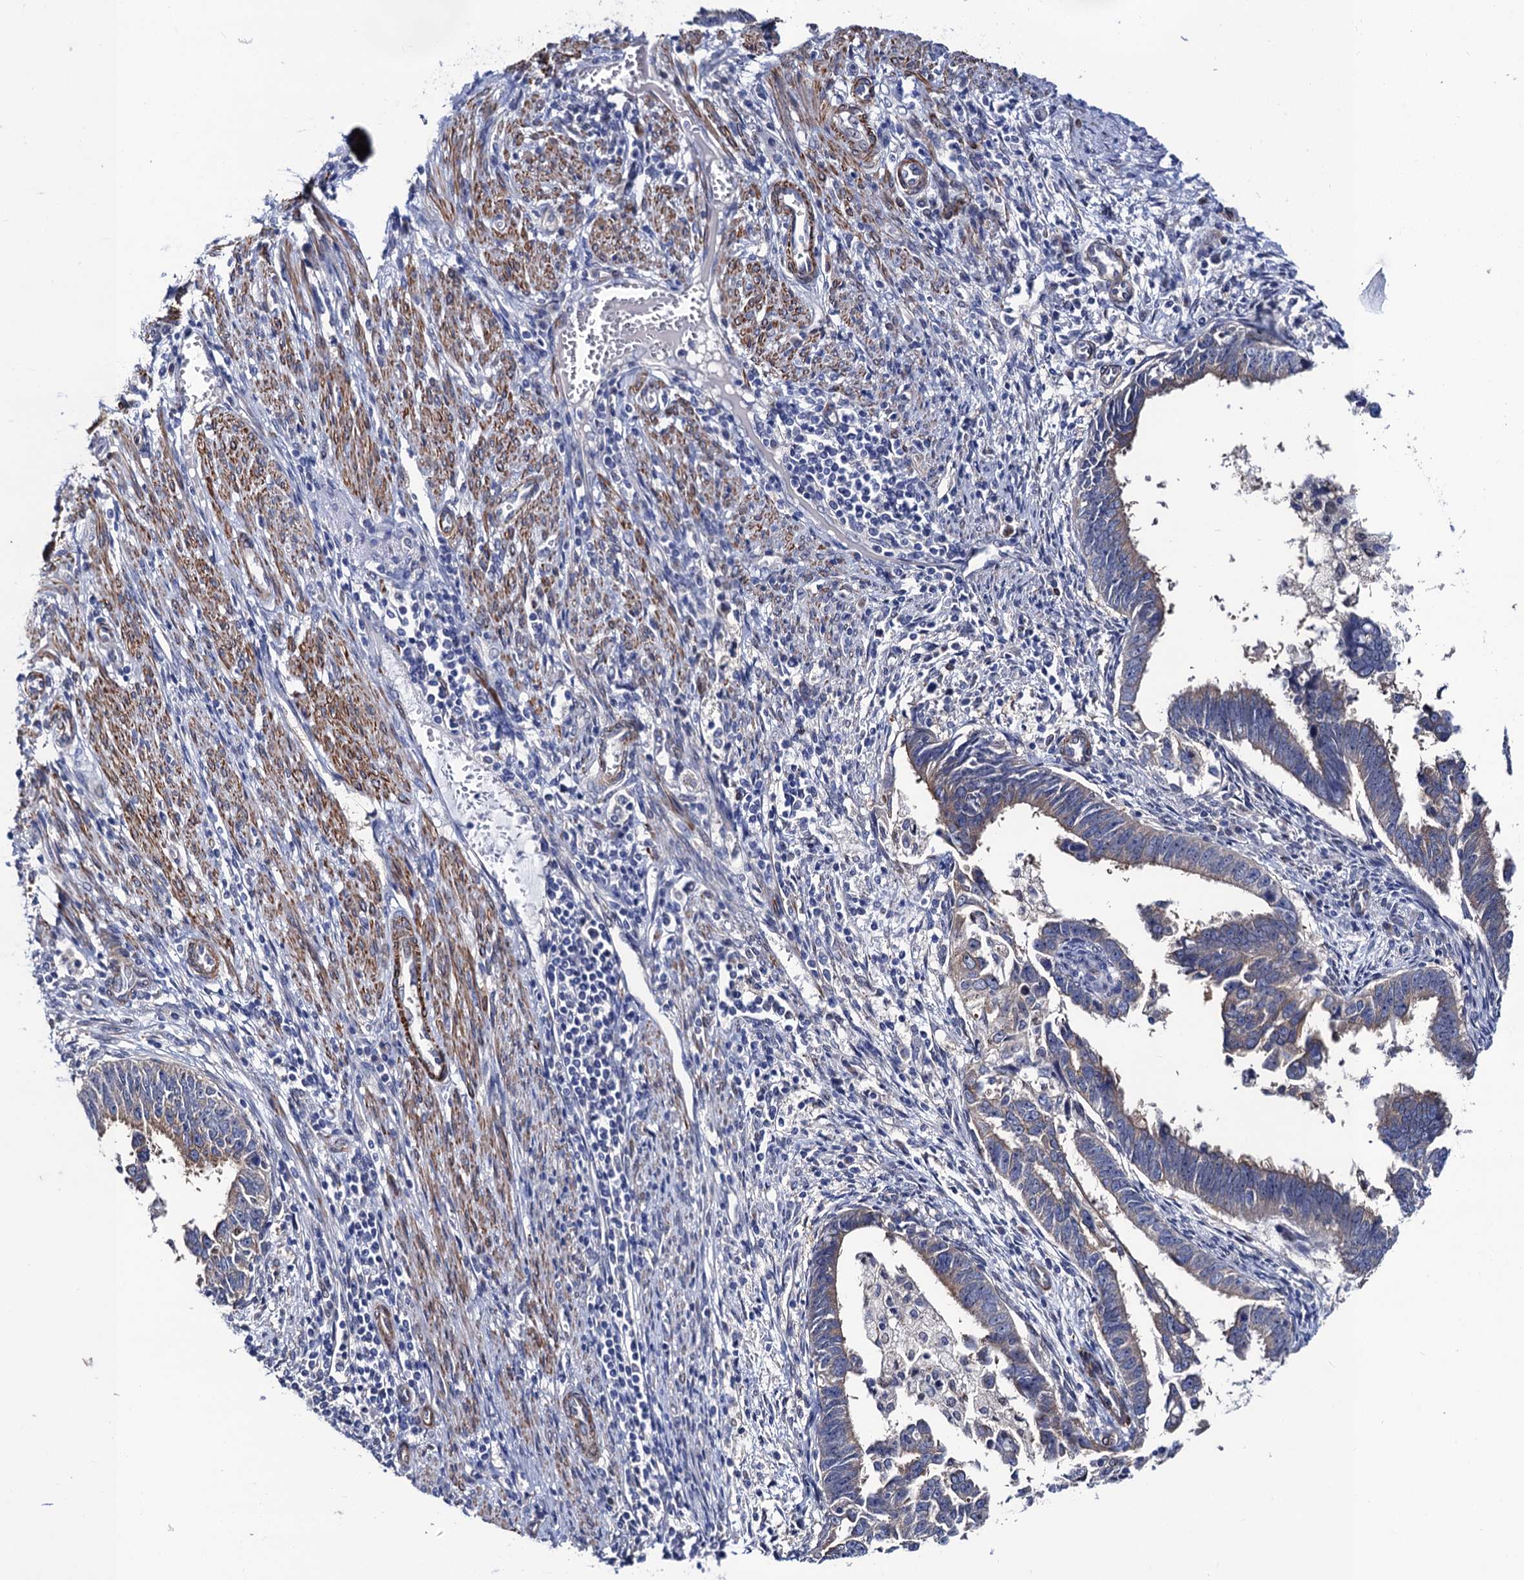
{"staining": {"intensity": "moderate", "quantity": "25%-75%", "location": "cytoplasmic/membranous"}, "tissue": "endometrial cancer", "cell_type": "Tumor cells", "image_type": "cancer", "snomed": [{"axis": "morphology", "description": "Adenocarcinoma, NOS"}, {"axis": "topography", "description": "Endometrium"}], "caption": "Brown immunohistochemical staining in human endometrial cancer exhibits moderate cytoplasmic/membranous positivity in about 25%-75% of tumor cells.", "gene": "ZDHHC18", "patient": {"sex": "female", "age": 75}}